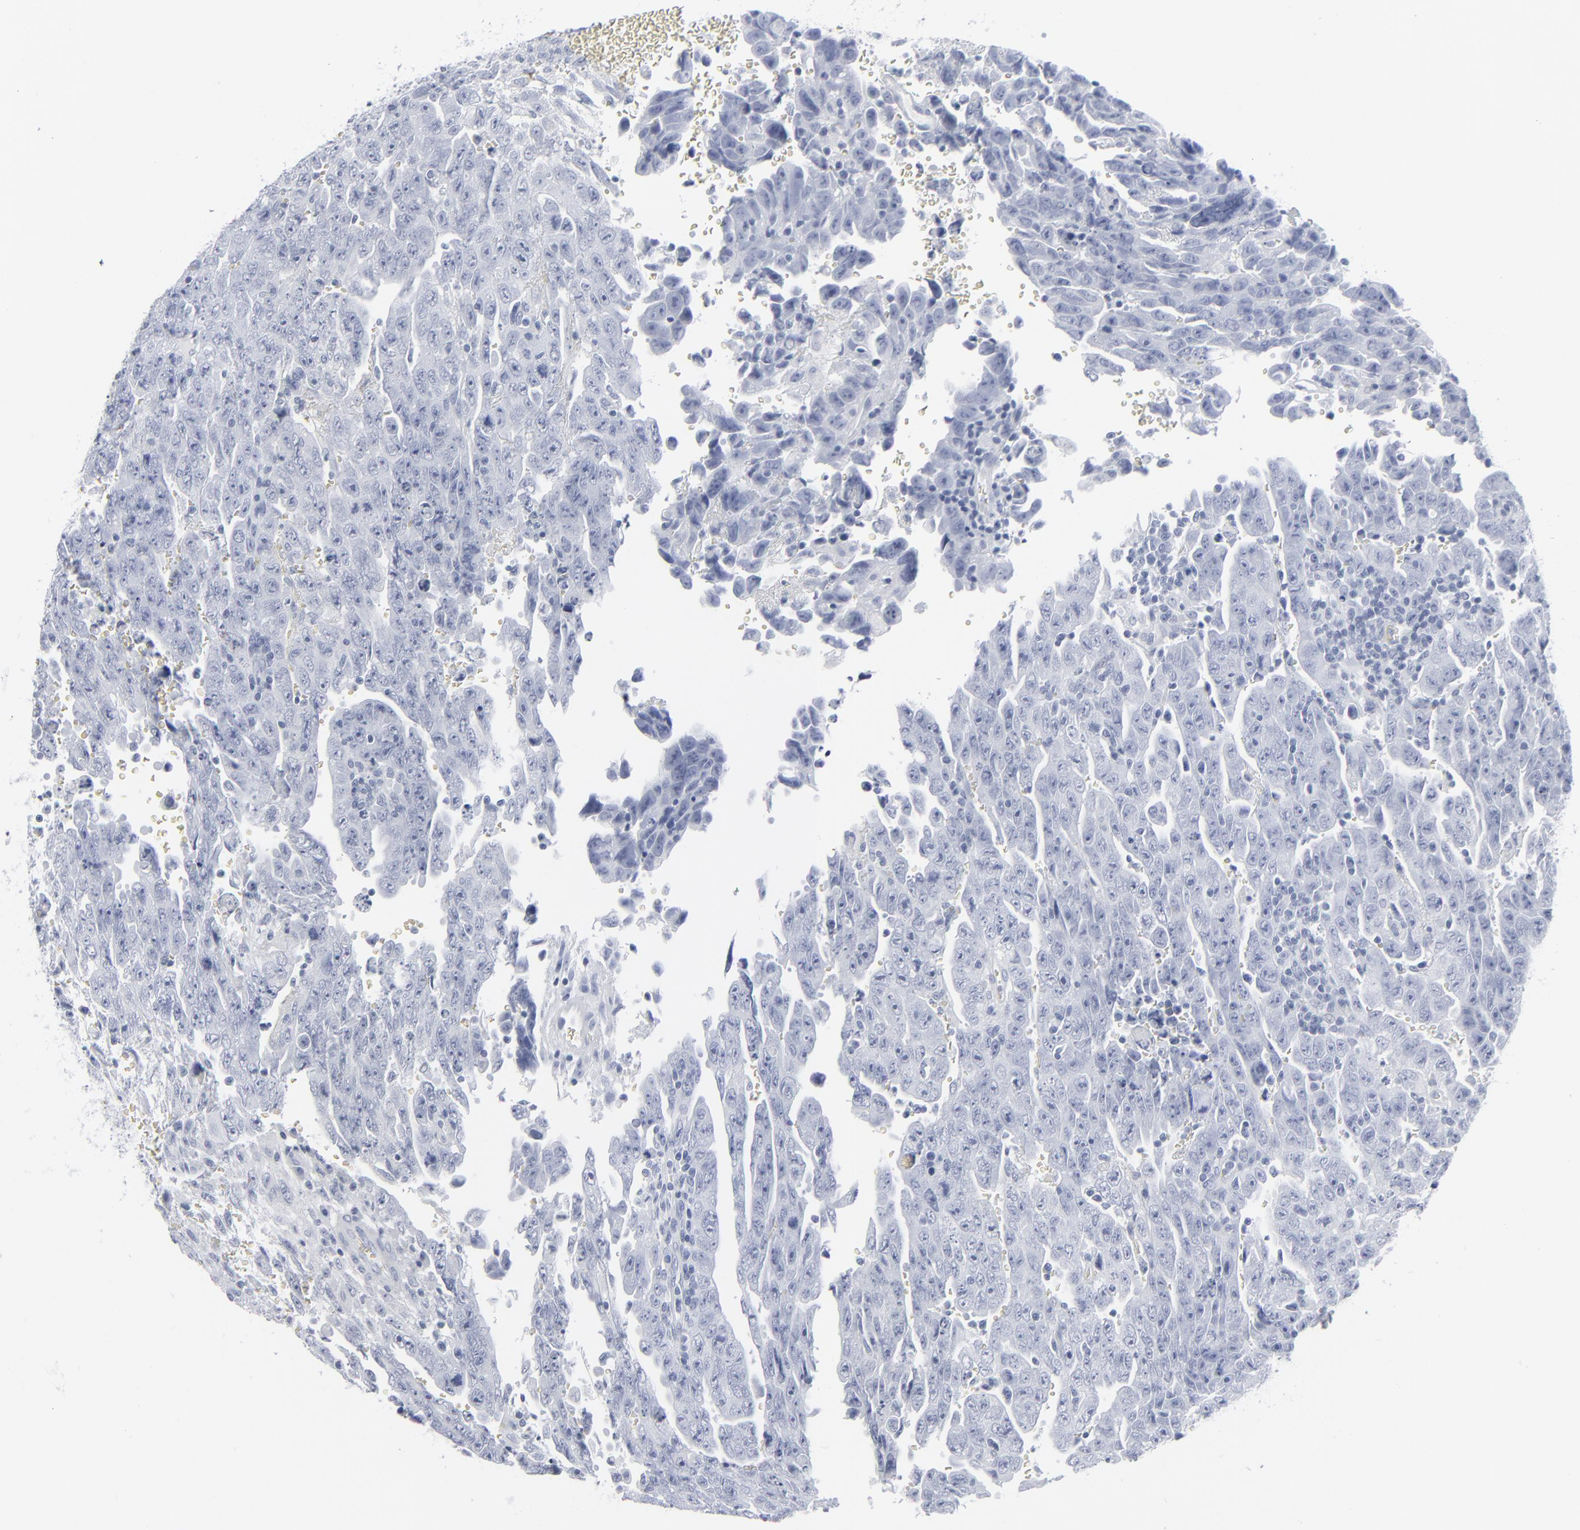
{"staining": {"intensity": "negative", "quantity": "none", "location": "none"}, "tissue": "testis cancer", "cell_type": "Tumor cells", "image_type": "cancer", "snomed": [{"axis": "morphology", "description": "Carcinoma, Embryonal, NOS"}, {"axis": "topography", "description": "Testis"}], "caption": "Immunohistochemistry histopathology image of human testis embryonal carcinoma stained for a protein (brown), which reveals no staining in tumor cells. The staining was performed using DAB (3,3'-diaminobenzidine) to visualize the protein expression in brown, while the nuclei were stained in blue with hematoxylin (Magnification: 20x).", "gene": "MSLN", "patient": {"sex": "male", "age": 28}}